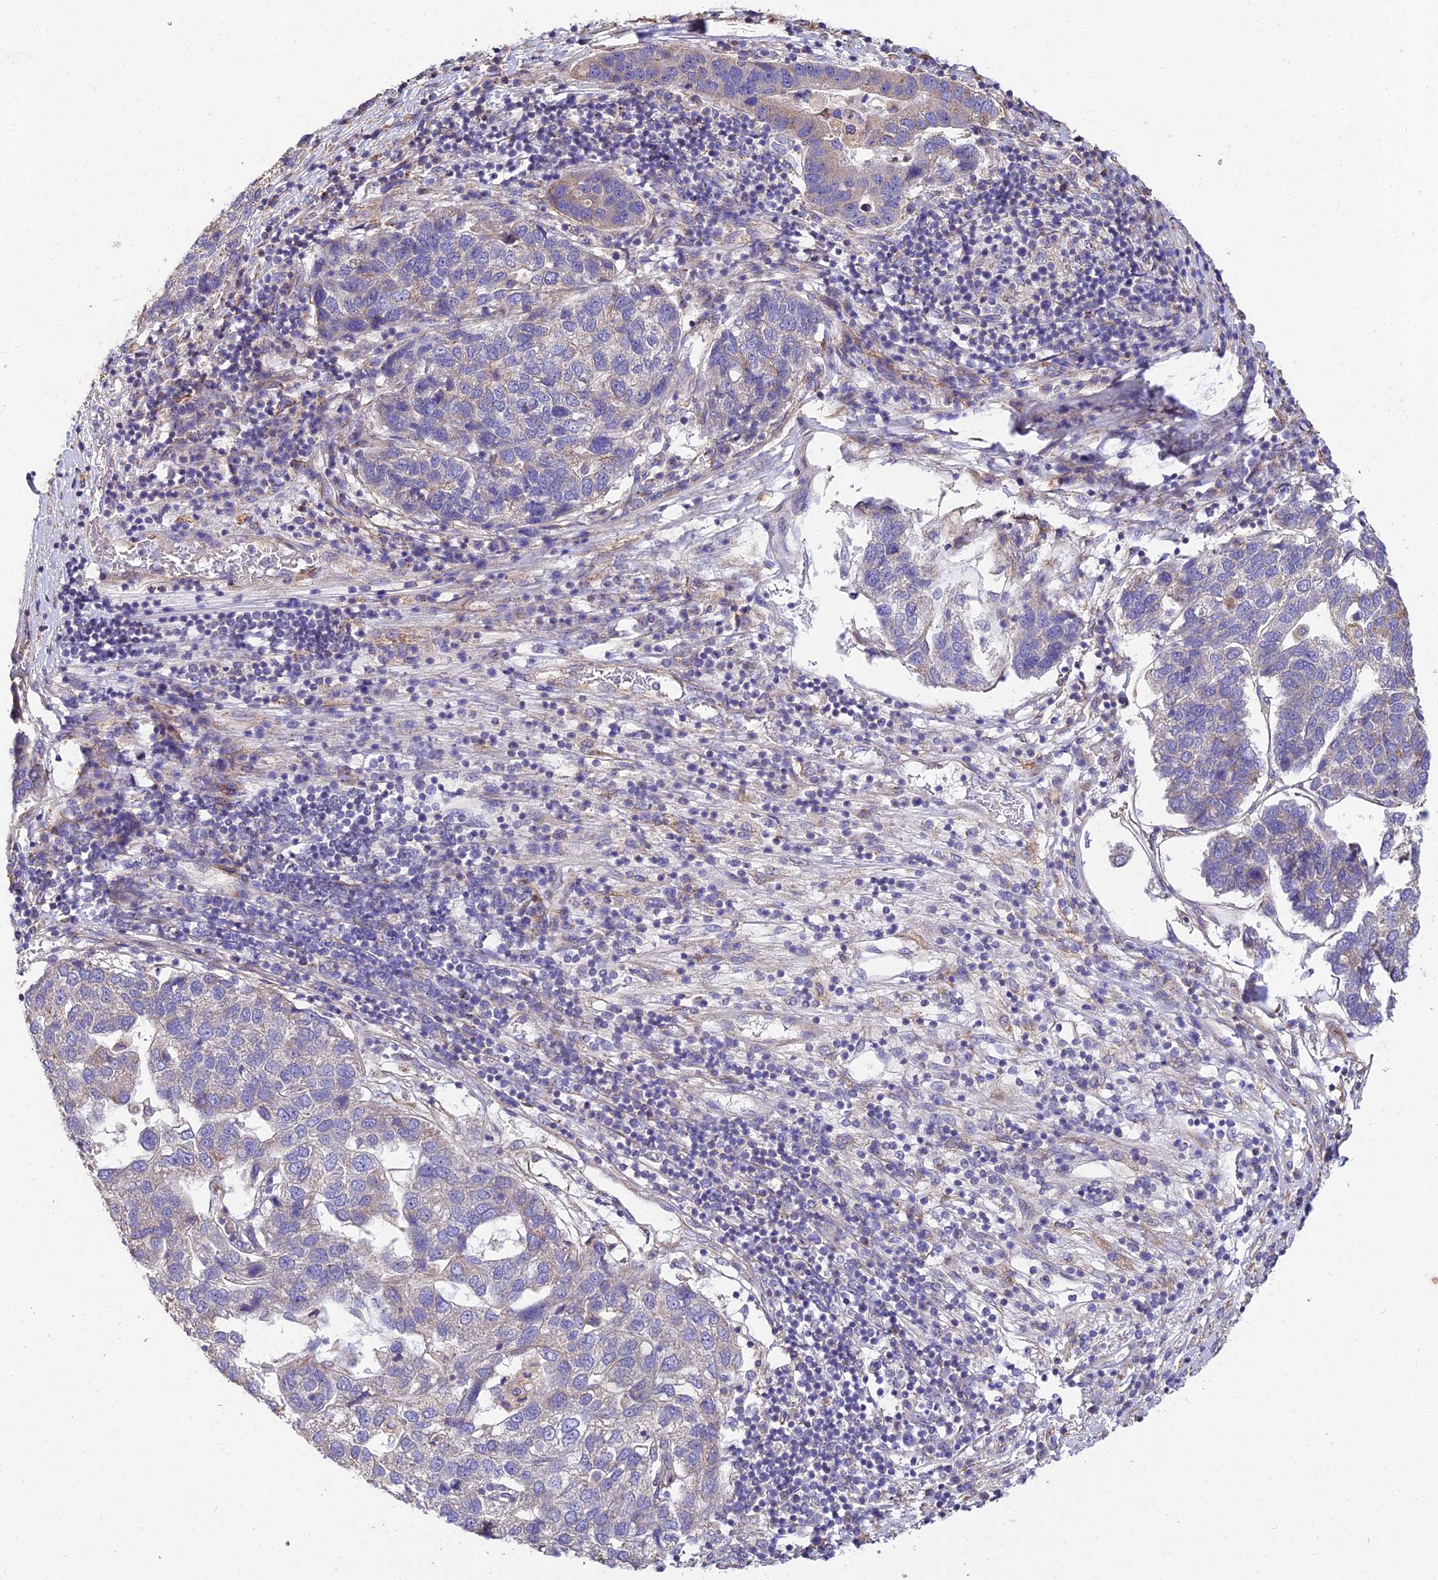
{"staining": {"intensity": "weak", "quantity": "<25%", "location": "cytoplasmic/membranous"}, "tissue": "pancreatic cancer", "cell_type": "Tumor cells", "image_type": "cancer", "snomed": [{"axis": "morphology", "description": "Adenocarcinoma, NOS"}, {"axis": "topography", "description": "Pancreas"}], "caption": "High magnification brightfield microscopy of pancreatic cancer (adenocarcinoma) stained with DAB (3,3'-diaminobenzidine) (brown) and counterstained with hematoxylin (blue): tumor cells show no significant expression.", "gene": "ARL8B", "patient": {"sex": "female", "age": 61}}